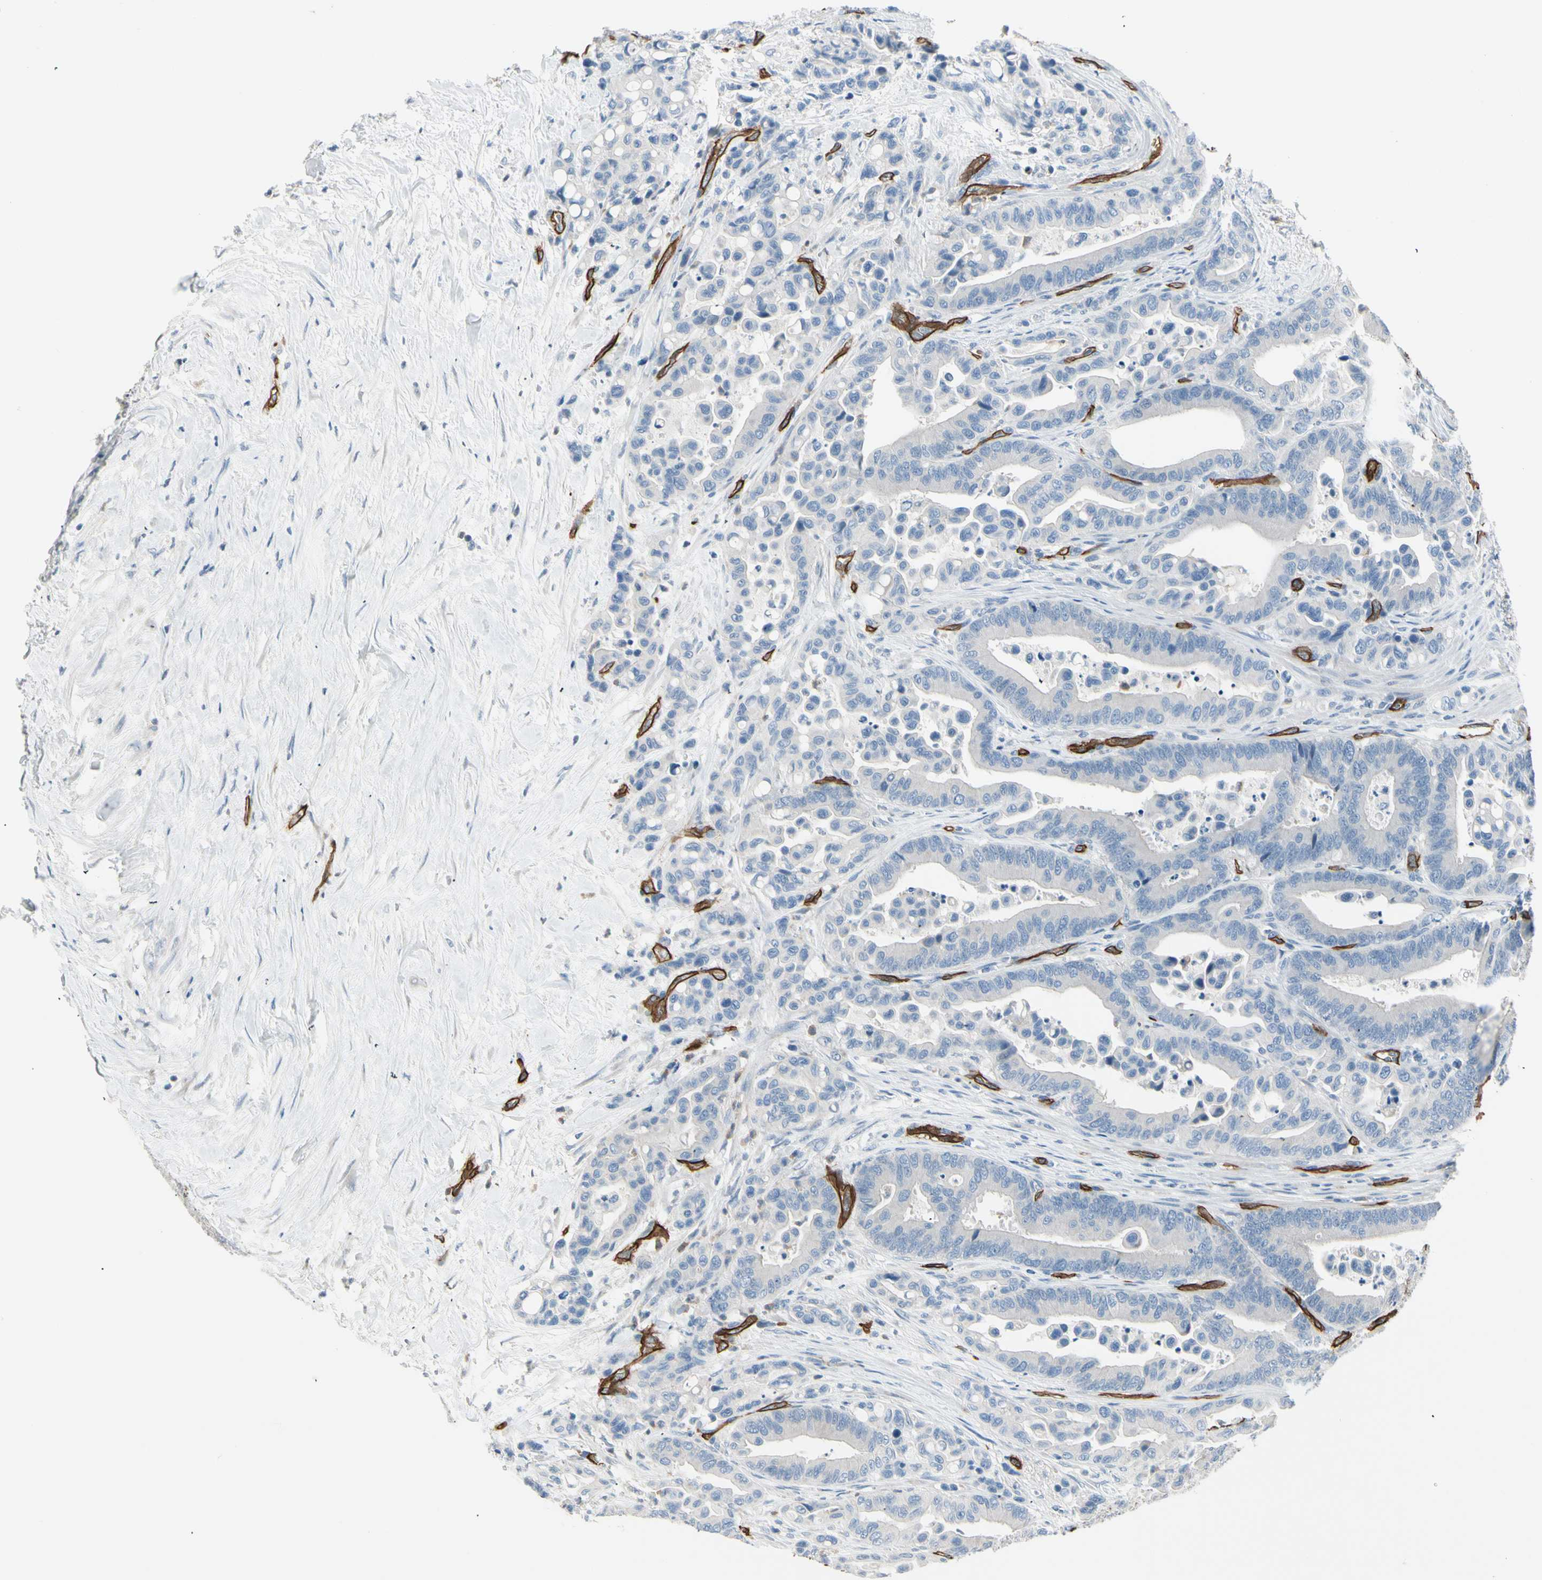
{"staining": {"intensity": "negative", "quantity": "none", "location": "none"}, "tissue": "colorectal cancer", "cell_type": "Tumor cells", "image_type": "cancer", "snomed": [{"axis": "morphology", "description": "Normal tissue, NOS"}, {"axis": "morphology", "description": "Adenocarcinoma, NOS"}, {"axis": "topography", "description": "Colon"}], "caption": "Tumor cells show no significant protein staining in colorectal adenocarcinoma.", "gene": "CD93", "patient": {"sex": "male", "age": 82}}